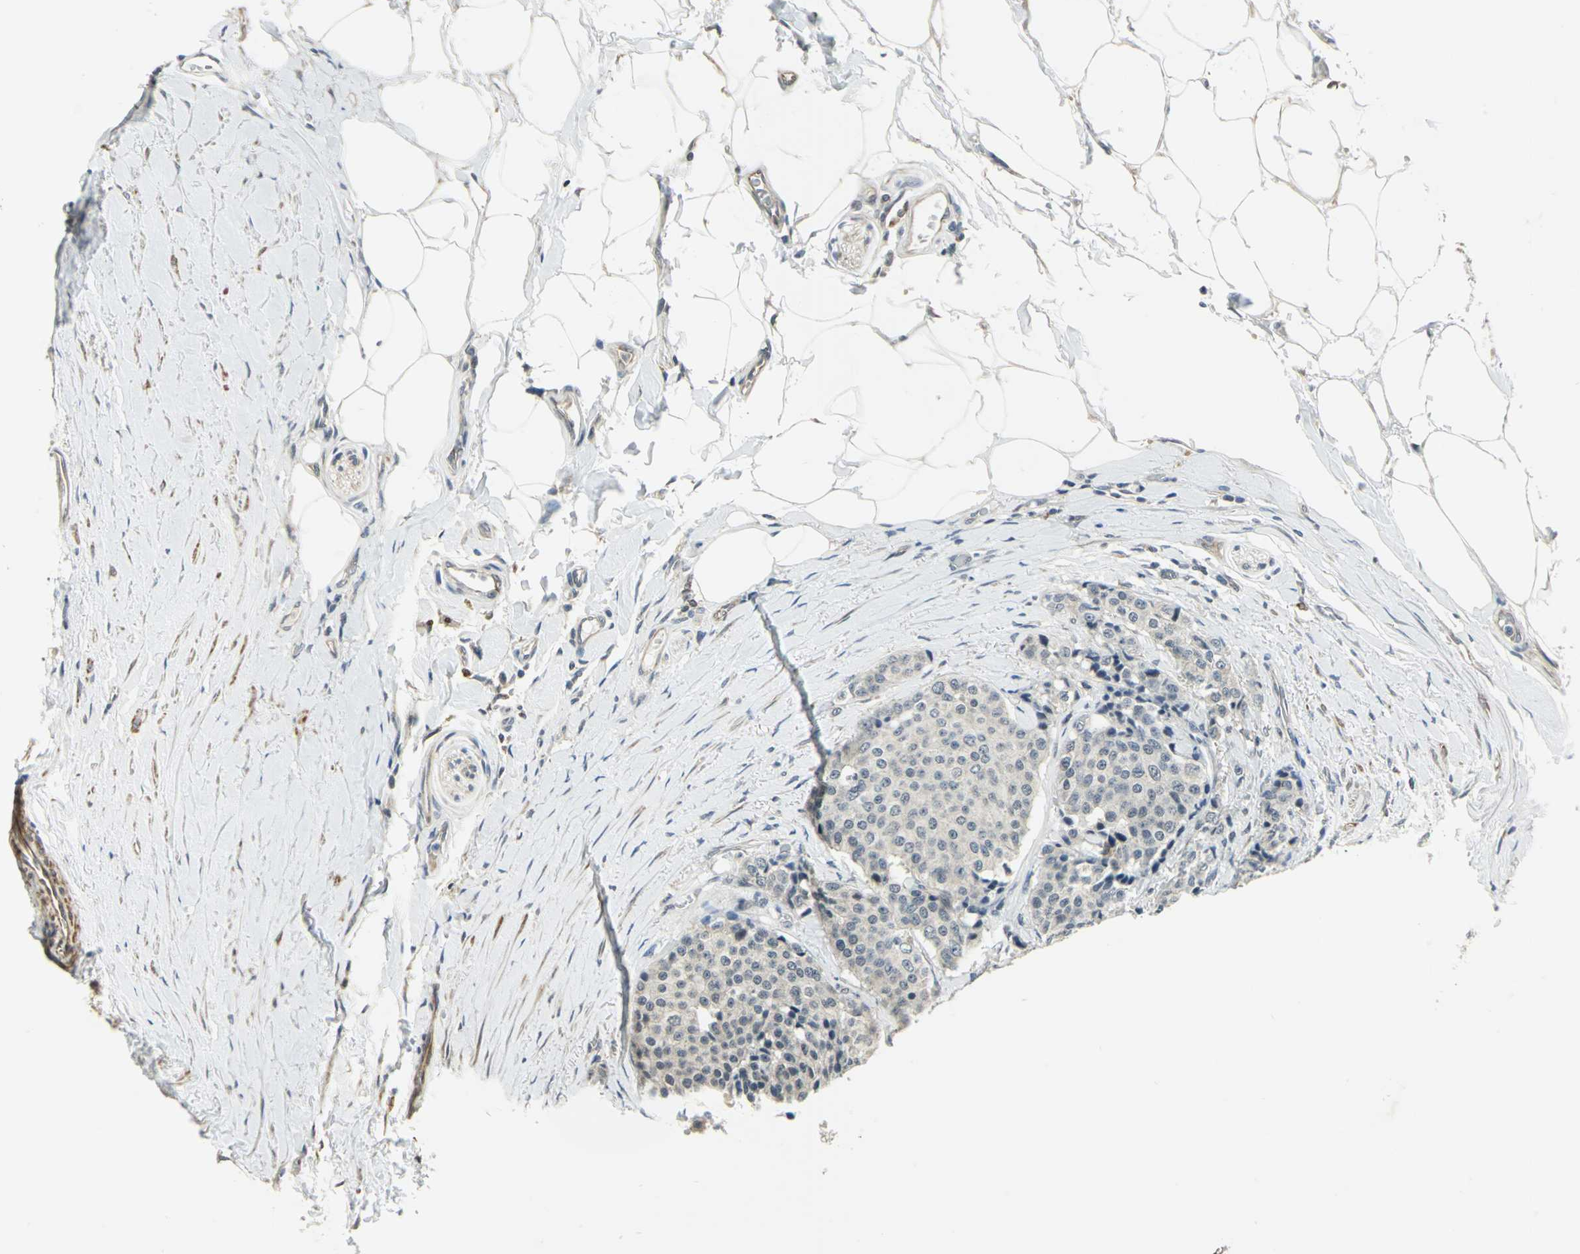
{"staining": {"intensity": "weak", "quantity": "25%-75%", "location": "cytoplasmic/membranous"}, "tissue": "carcinoid", "cell_type": "Tumor cells", "image_type": "cancer", "snomed": [{"axis": "morphology", "description": "Carcinoid, malignant, NOS"}, {"axis": "topography", "description": "Colon"}], "caption": "High-magnification brightfield microscopy of carcinoid stained with DAB (brown) and counterstained with hematoxylin (blue). tumor cells exhibit weak cytoplasmic/membranous staining is seen in approximately25%-75% of cells. Ihc stains the protein in brown and the nuclei are stained blue.", "gene": "PLAGL2", "patient": {"sex": "female", "age": 61}}